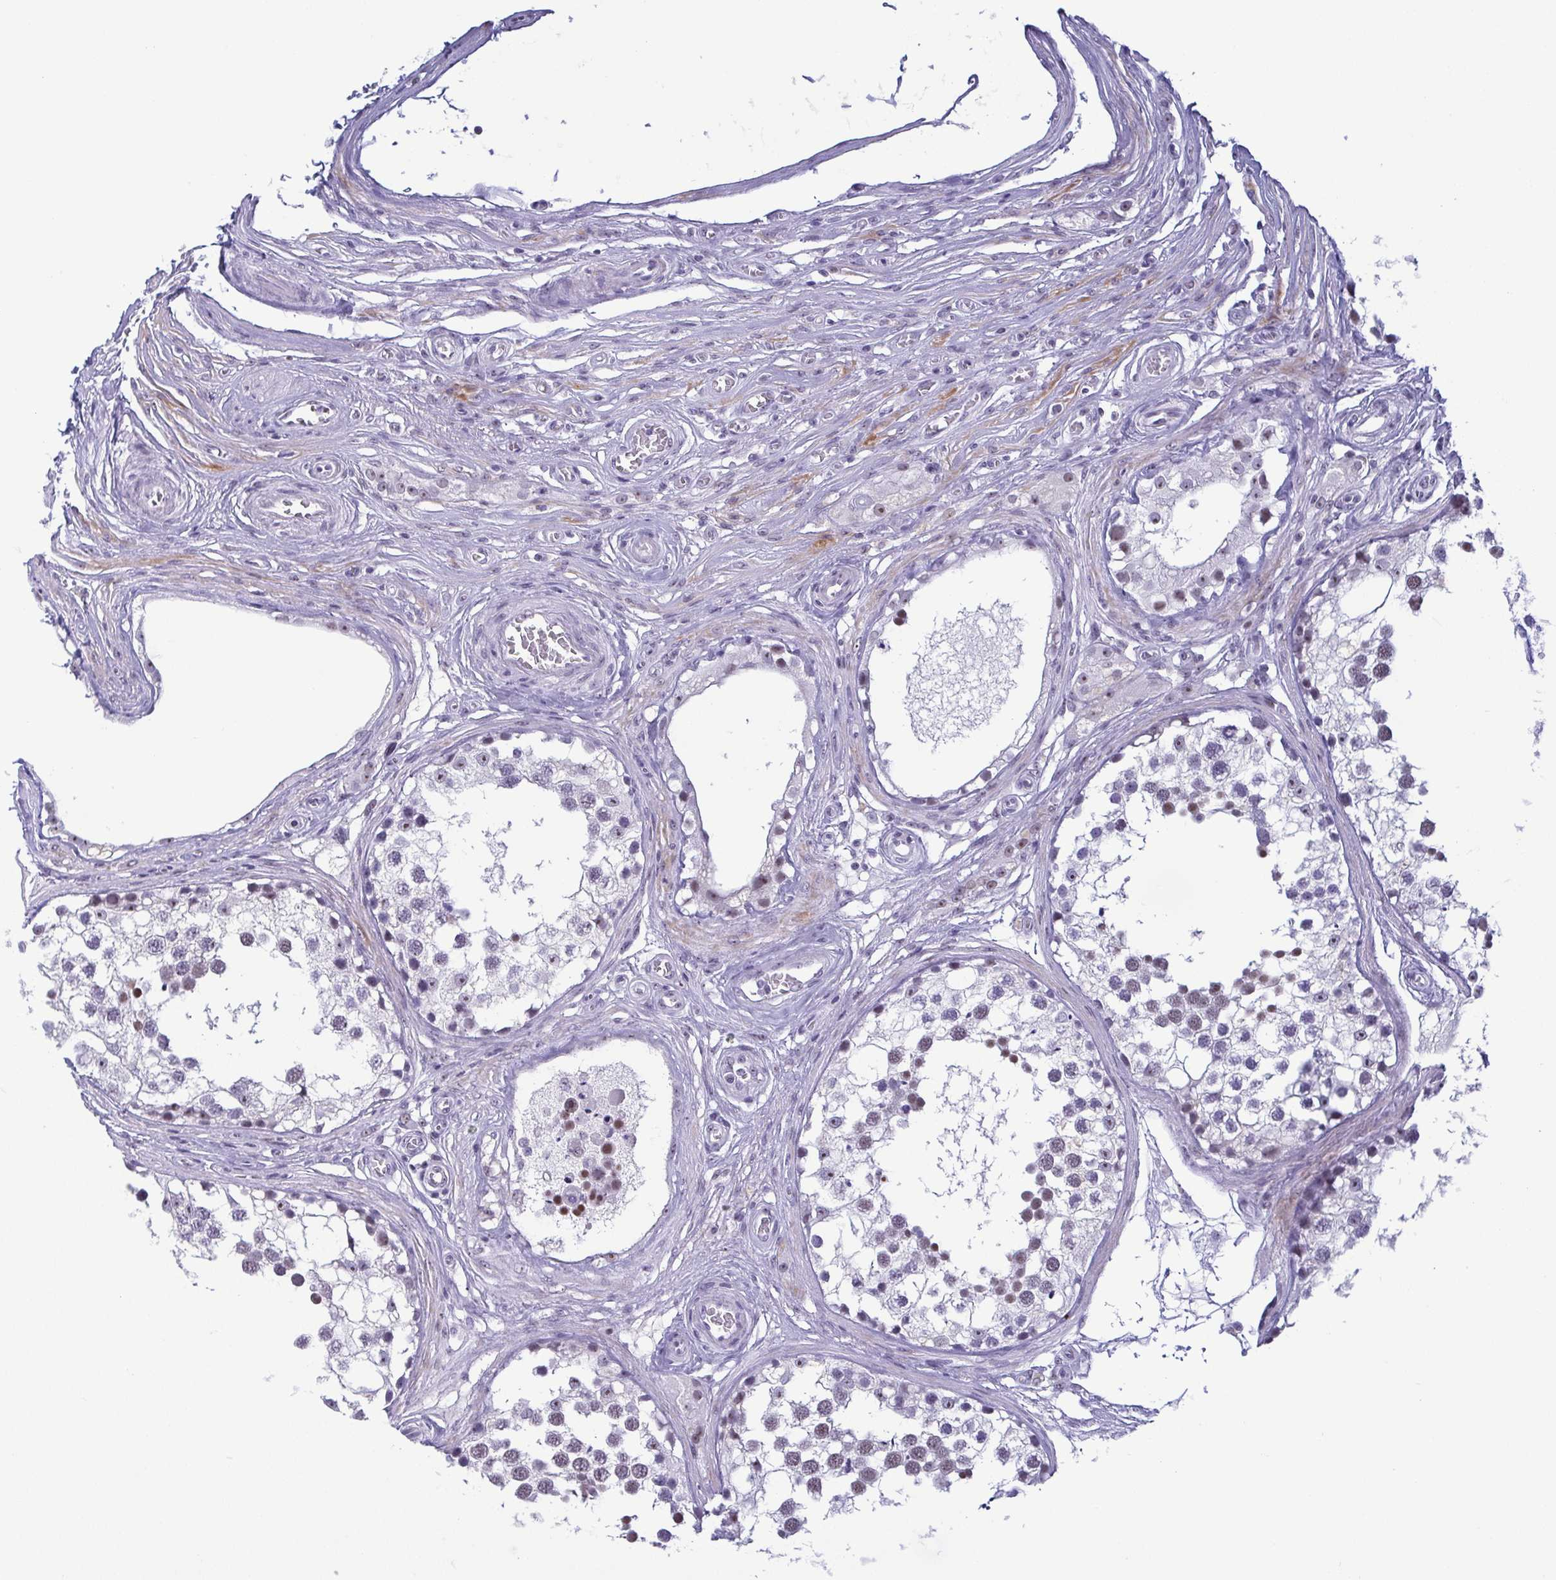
{"staining": {"intensity": "weak", "quantity": "25%-75%", "location": "nuclear"}, "tissue": "testis", "cell_type": "Cells in seminiferous ducts", "image_type": "normal", "snomed": [{"axis": "morphology", "description": "Normal tissue, NOS"}, {"axis": "morphology", "description": "Seminoma, NOS"}, {"axis": "topography", "description": "Testis"}], "caption": "An image showing weak nuclear staining in about 25%-75% of cells in seminiferous ducts in unremarkable testis, as visualized by brown immunohistochemical staining.", "gene": "BZW1", "patient": {"sex": "male", "age": 65}}